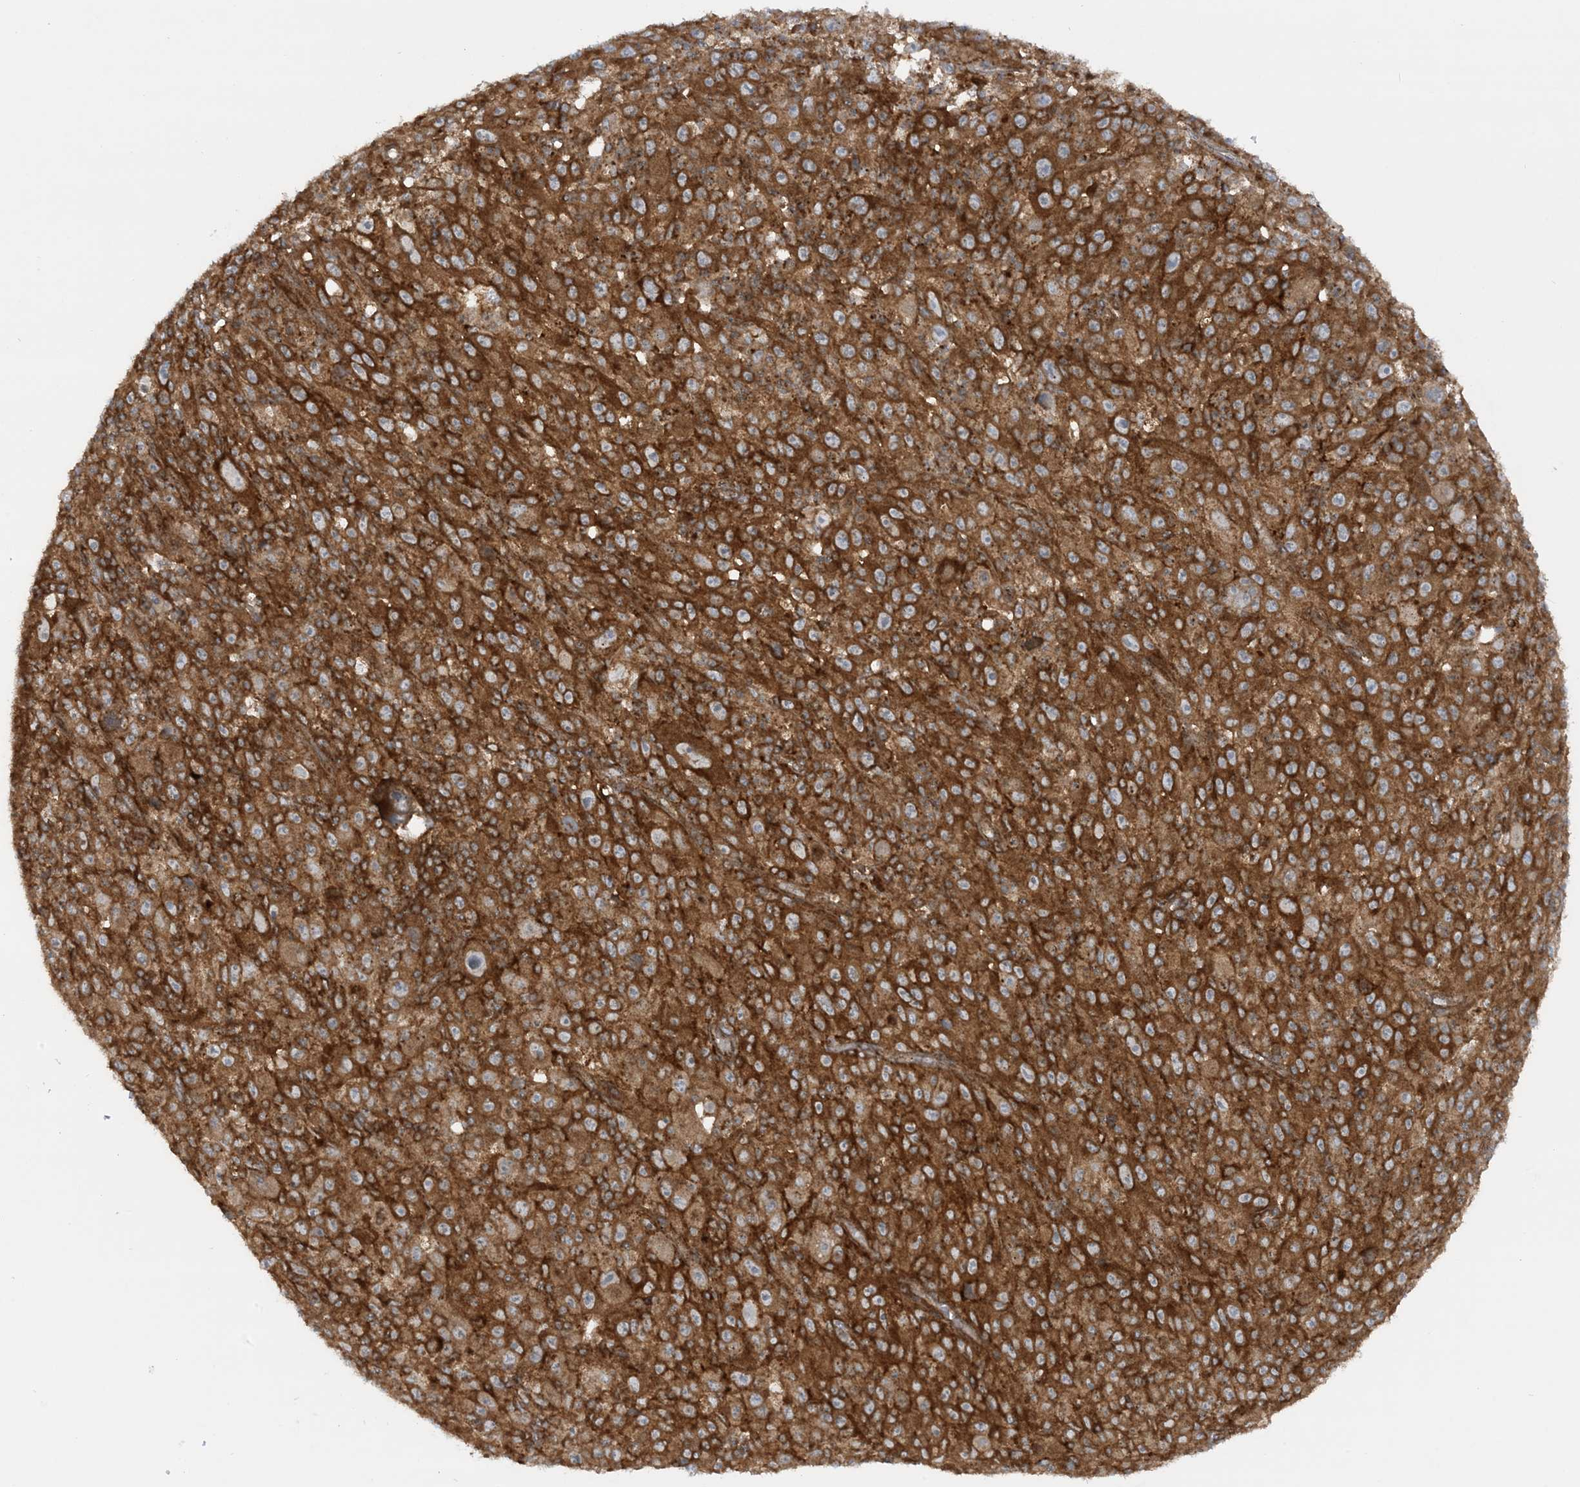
{"staining": {"intensity": "strong", "quantity": ">75%", "location": "cytoplasmic/membranous"}, "tissue": "melanoma", "cell_type": "Tumor cells", "image_type": "cancer", "snomed": [{"axis": "morphology", "description": "Malignant melanoma, Metastatic site"}, {"axis": "topography", "description": "Skin"}], "caption": "Immunohistochemical staining of human melanoma displays high levels of strong cytoplasmic/membranous protein expression in approximately >75% of tumor cells.", "gene": "STAM2", "patient": {"sex": "female", "age": 56}}